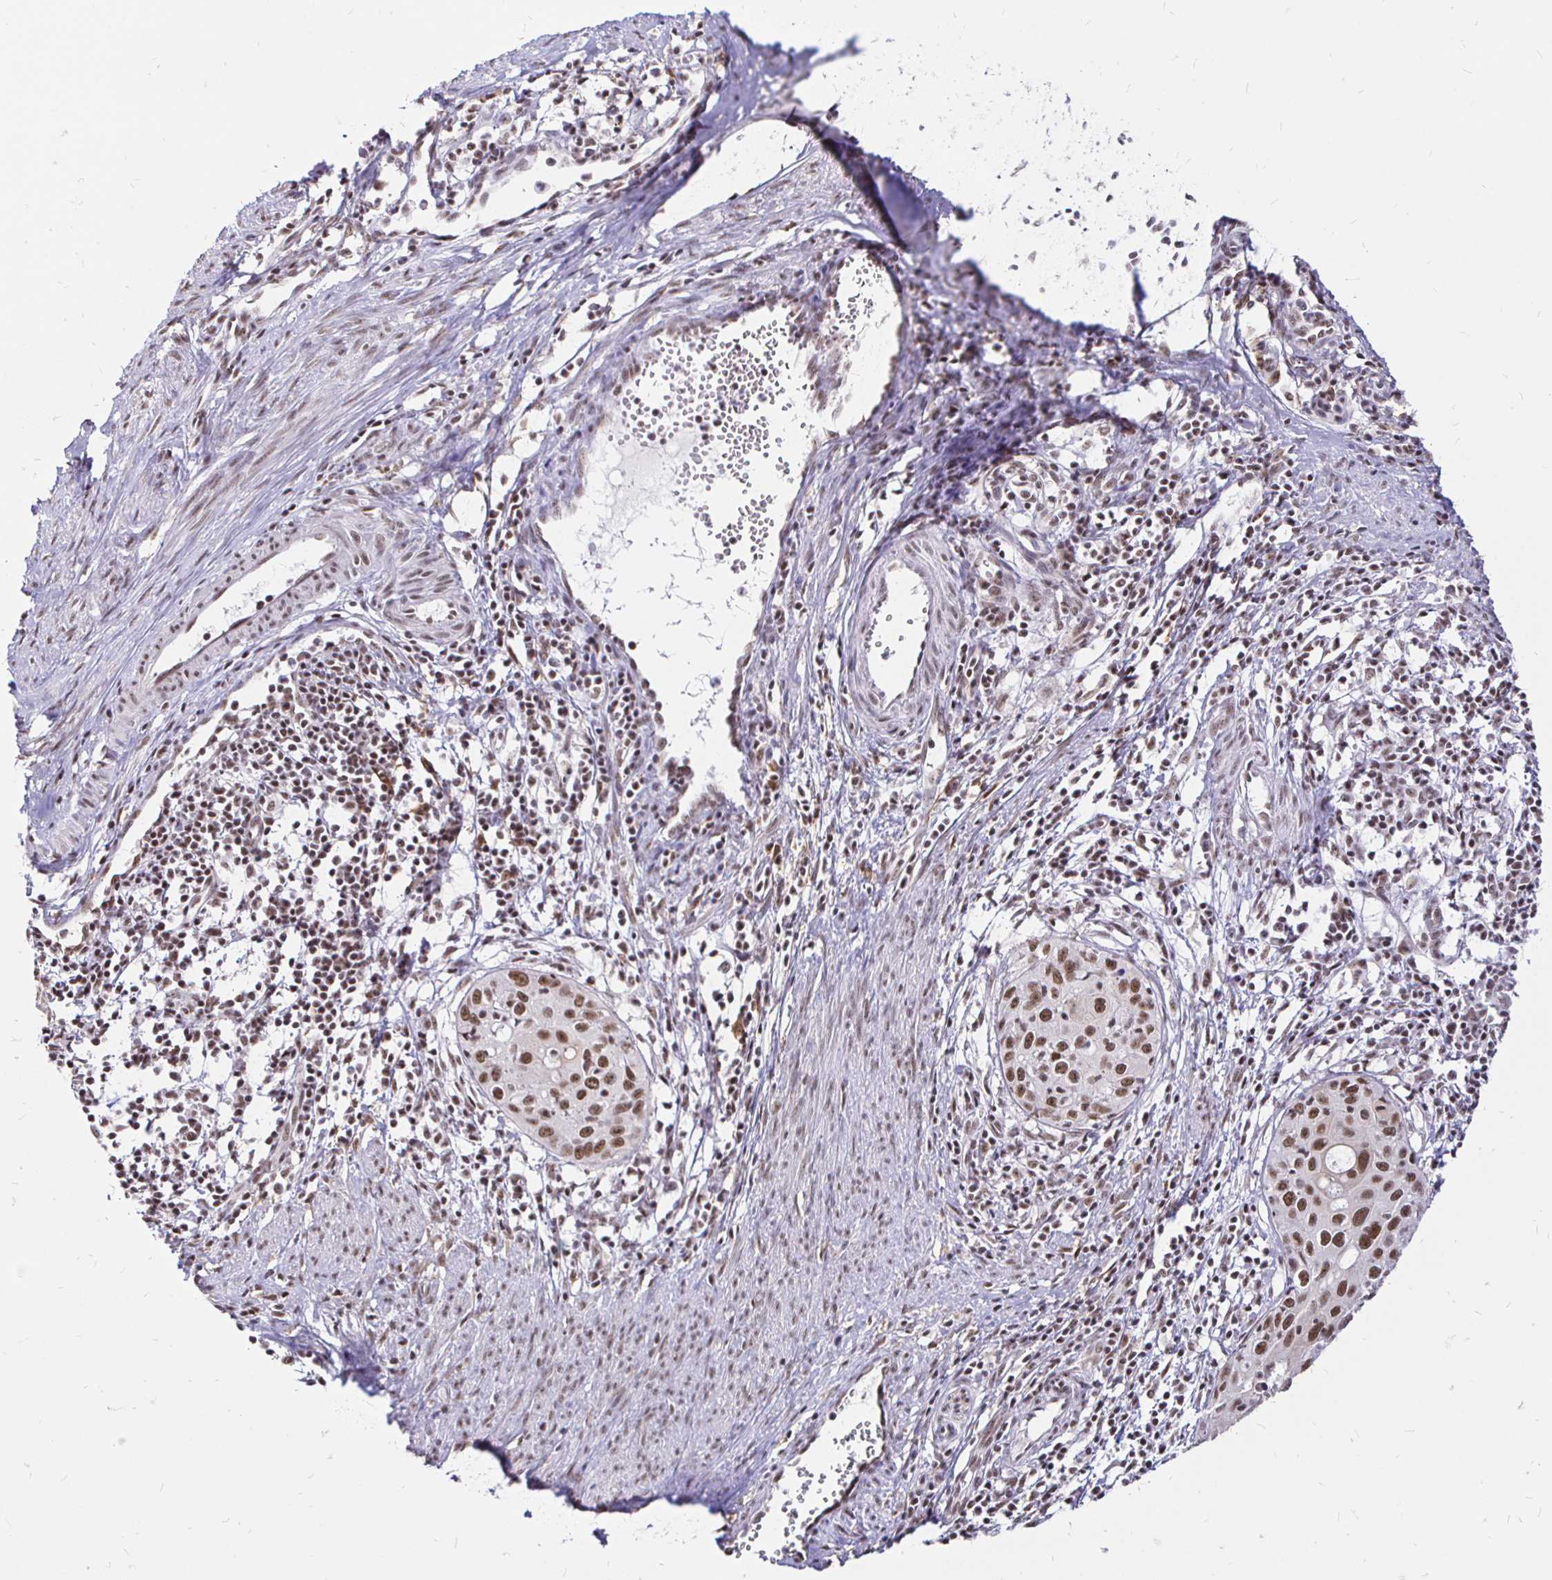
{"staining": {"intensity": "moderate", "quantity": ">75%", "location": "nuclear"}, "tissue": "cervical cancer", "cell_type": "Tumor cells", "image_type": "cancer", "snomed": [{"axis": "morphology", "description": "Squamous cell carcinoma, NOS"}, {"axis": "topography", "description": "Cervix"}], "caption": "Moderate nuclear expression for a protein is appreciated in approximately >75% of tumor cells of cervical cancer using IHC.", "gene": "SIN3A", "patient": {"sex": "female", "age": 40}}